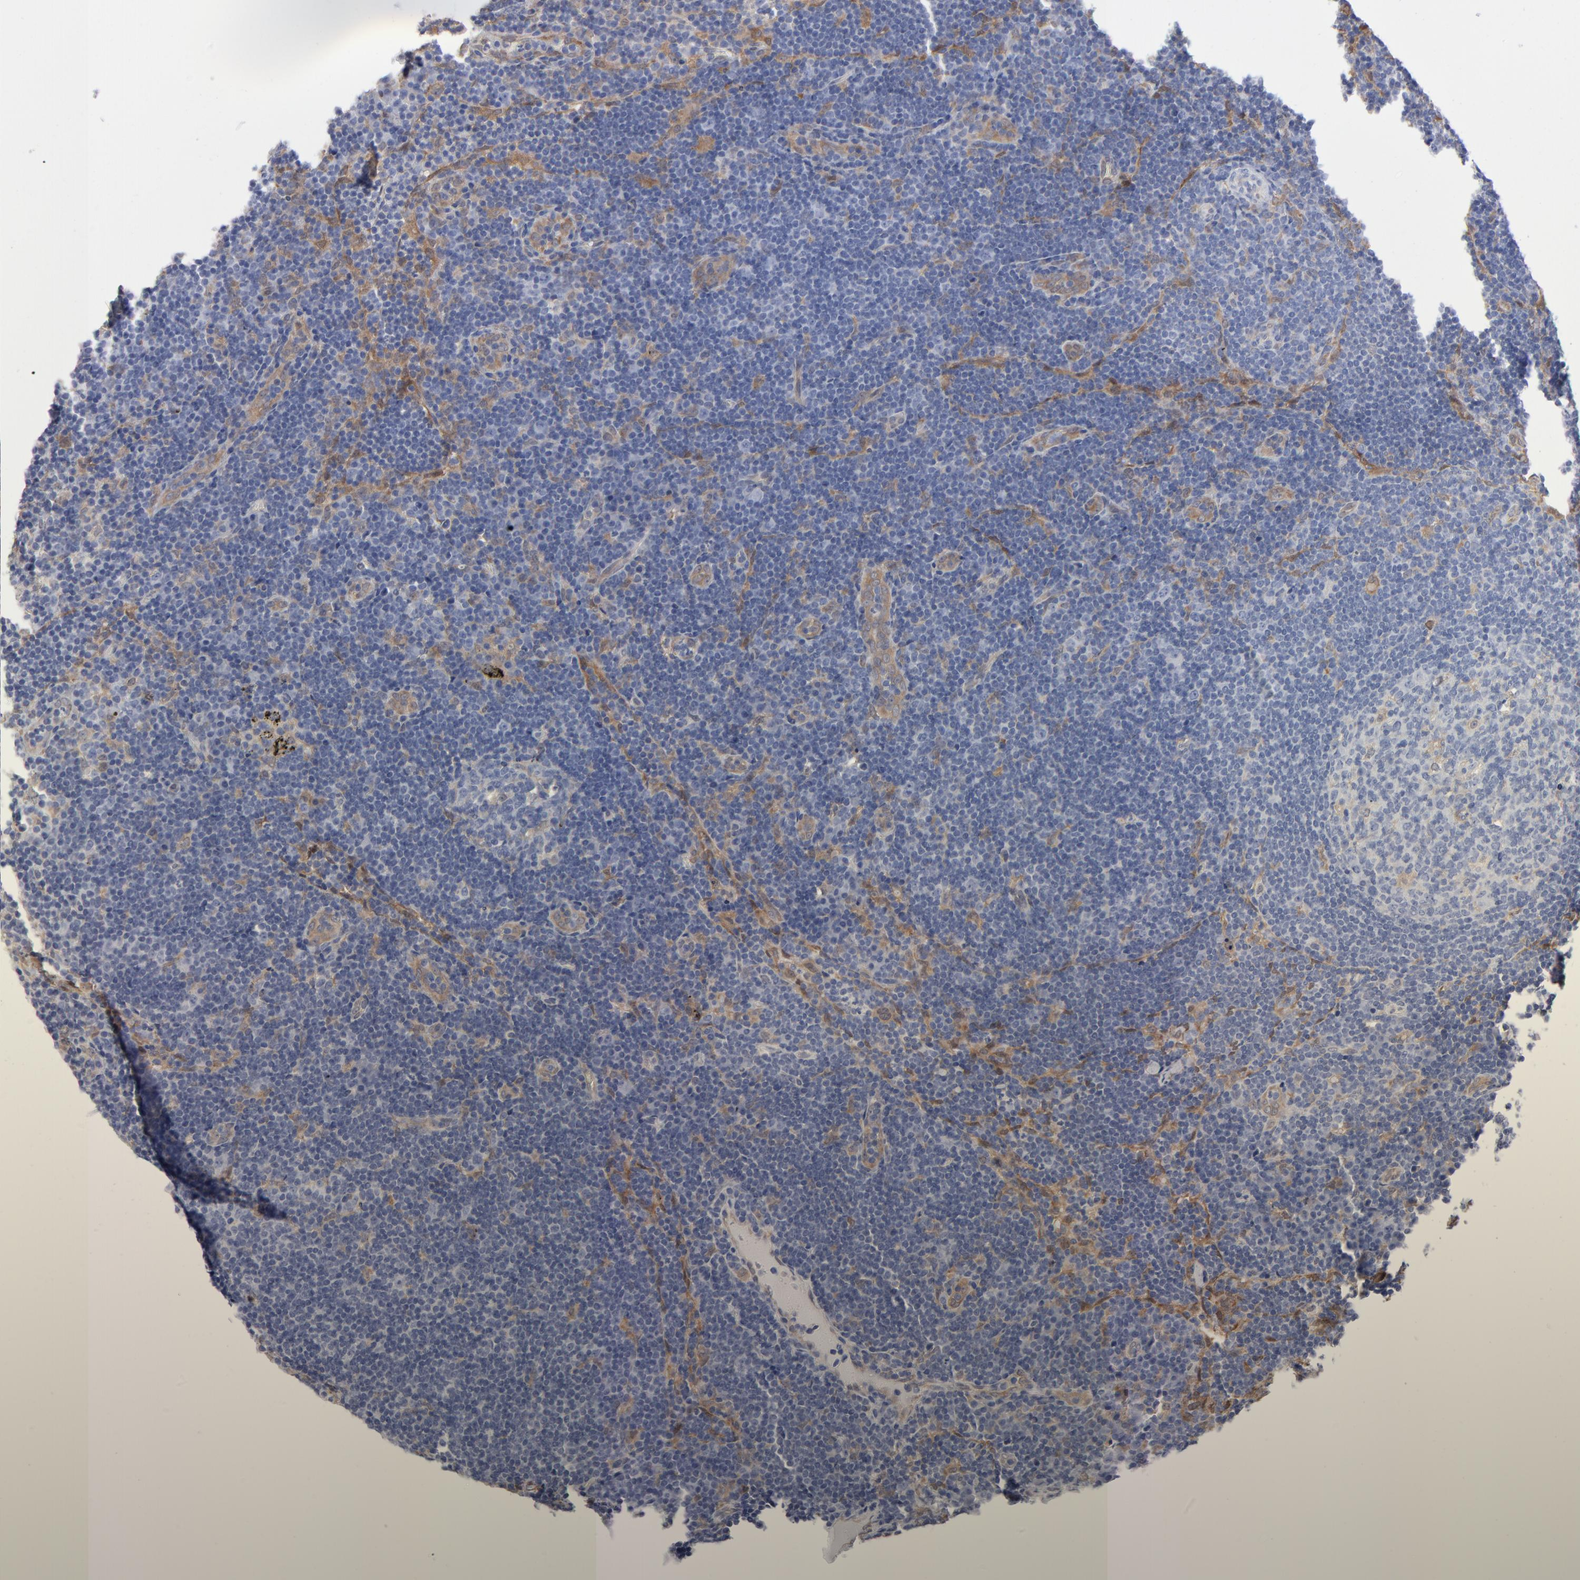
{"staining": {"intensity": "weak", "quantity": "<25%", "location": "cytoplasmic/membranous"}, "tissue": "lymph node", "cell_type": "Germinal center cells", "image_type": "normal", "snomed": [{"axis": "morphology", "description": "Normal tissue, NOS"}, {"axis": "morphology", "description": "Squamous cell carcinoma, metastatic, NOS"}, {"axis": "topography", "description": "Lymph node"}], "caption": "The IHC photomicrograph has no significant staining in germinal center cells of lymph node.", "gene": "ARRB1", "patient": {"sex": "female", "age": 53}}